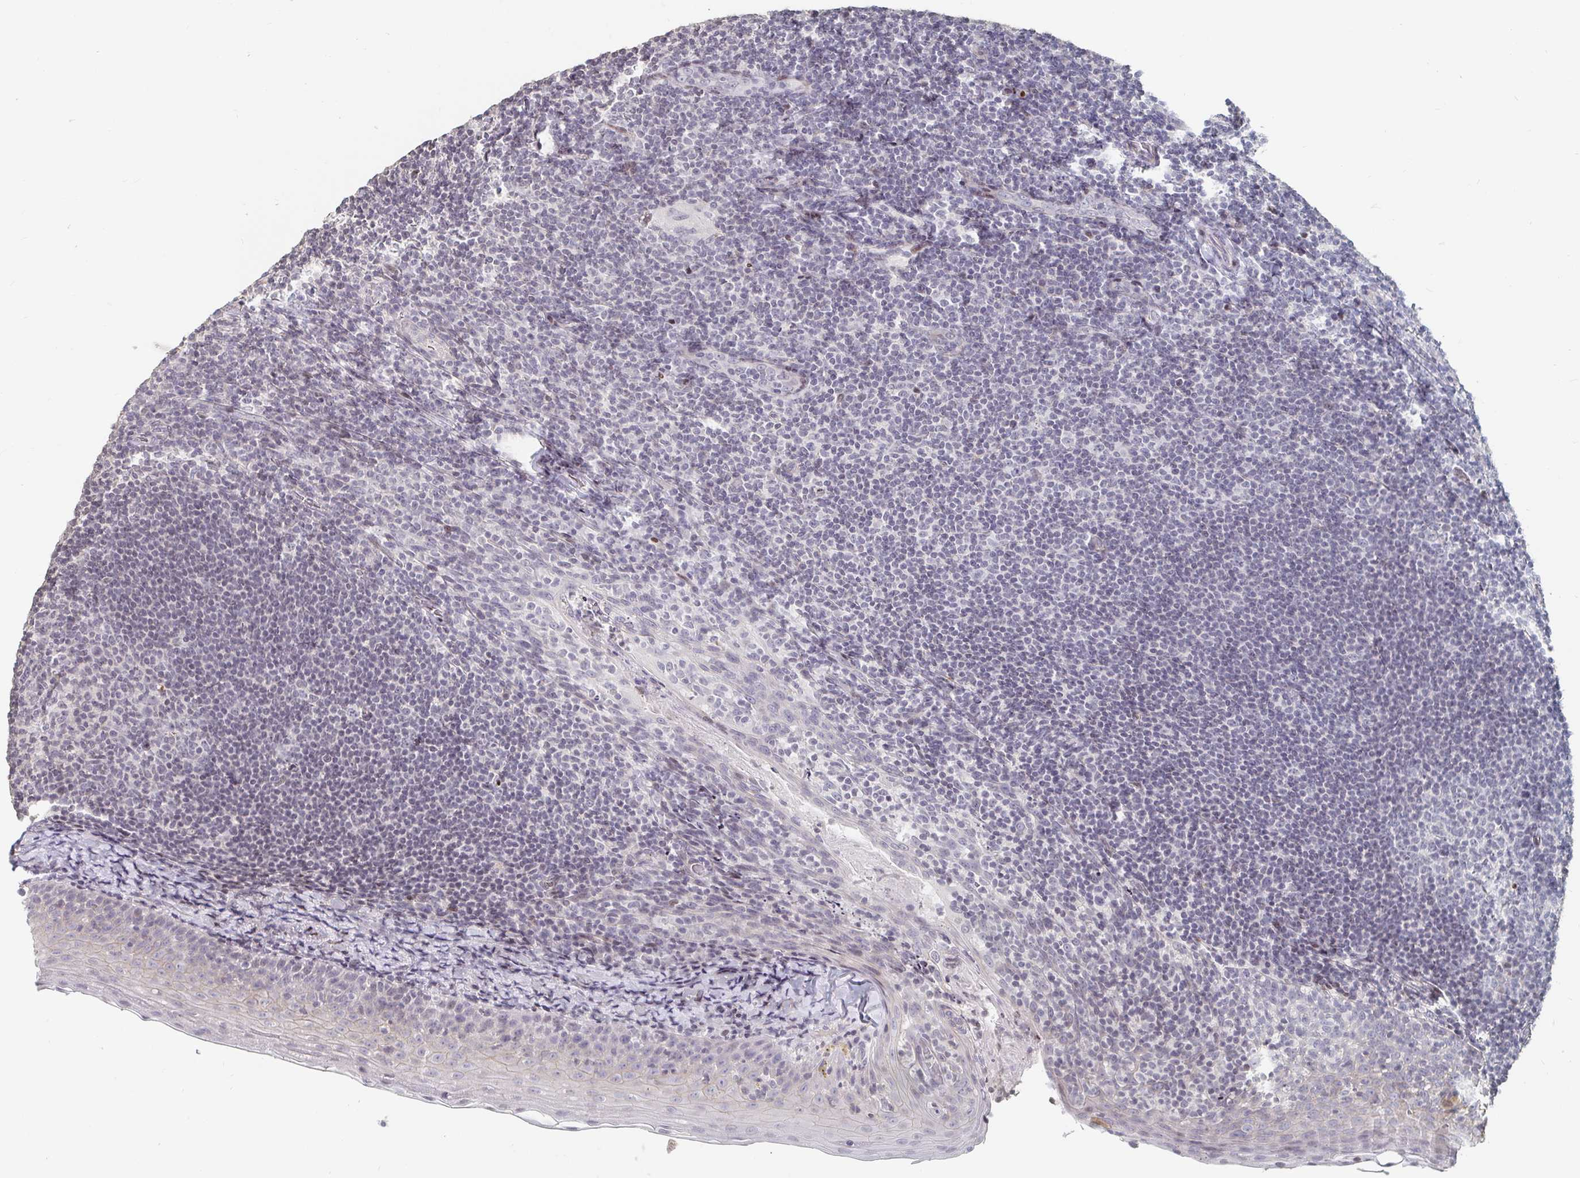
{"staining": {"intensity": "negative", "quantity": "none", "location": "none"}, "tissue": "tonsil", "cell_type": "Germinal center cells", "image_type": "normal", "snomed": [{"axis": "morphology", "description": "Normal tissue, NOS"}, {"axis": "topography", "description": "Tonsil"}], "caption": "The IHC micrograph has no significant expression in germinal center cells of tonsil. (Brightfield microscopy of DAB immunohistochemistry (IHC) at high magnification).", "gene": "NME9", "patient": {"sex": "female", "age": 10}}